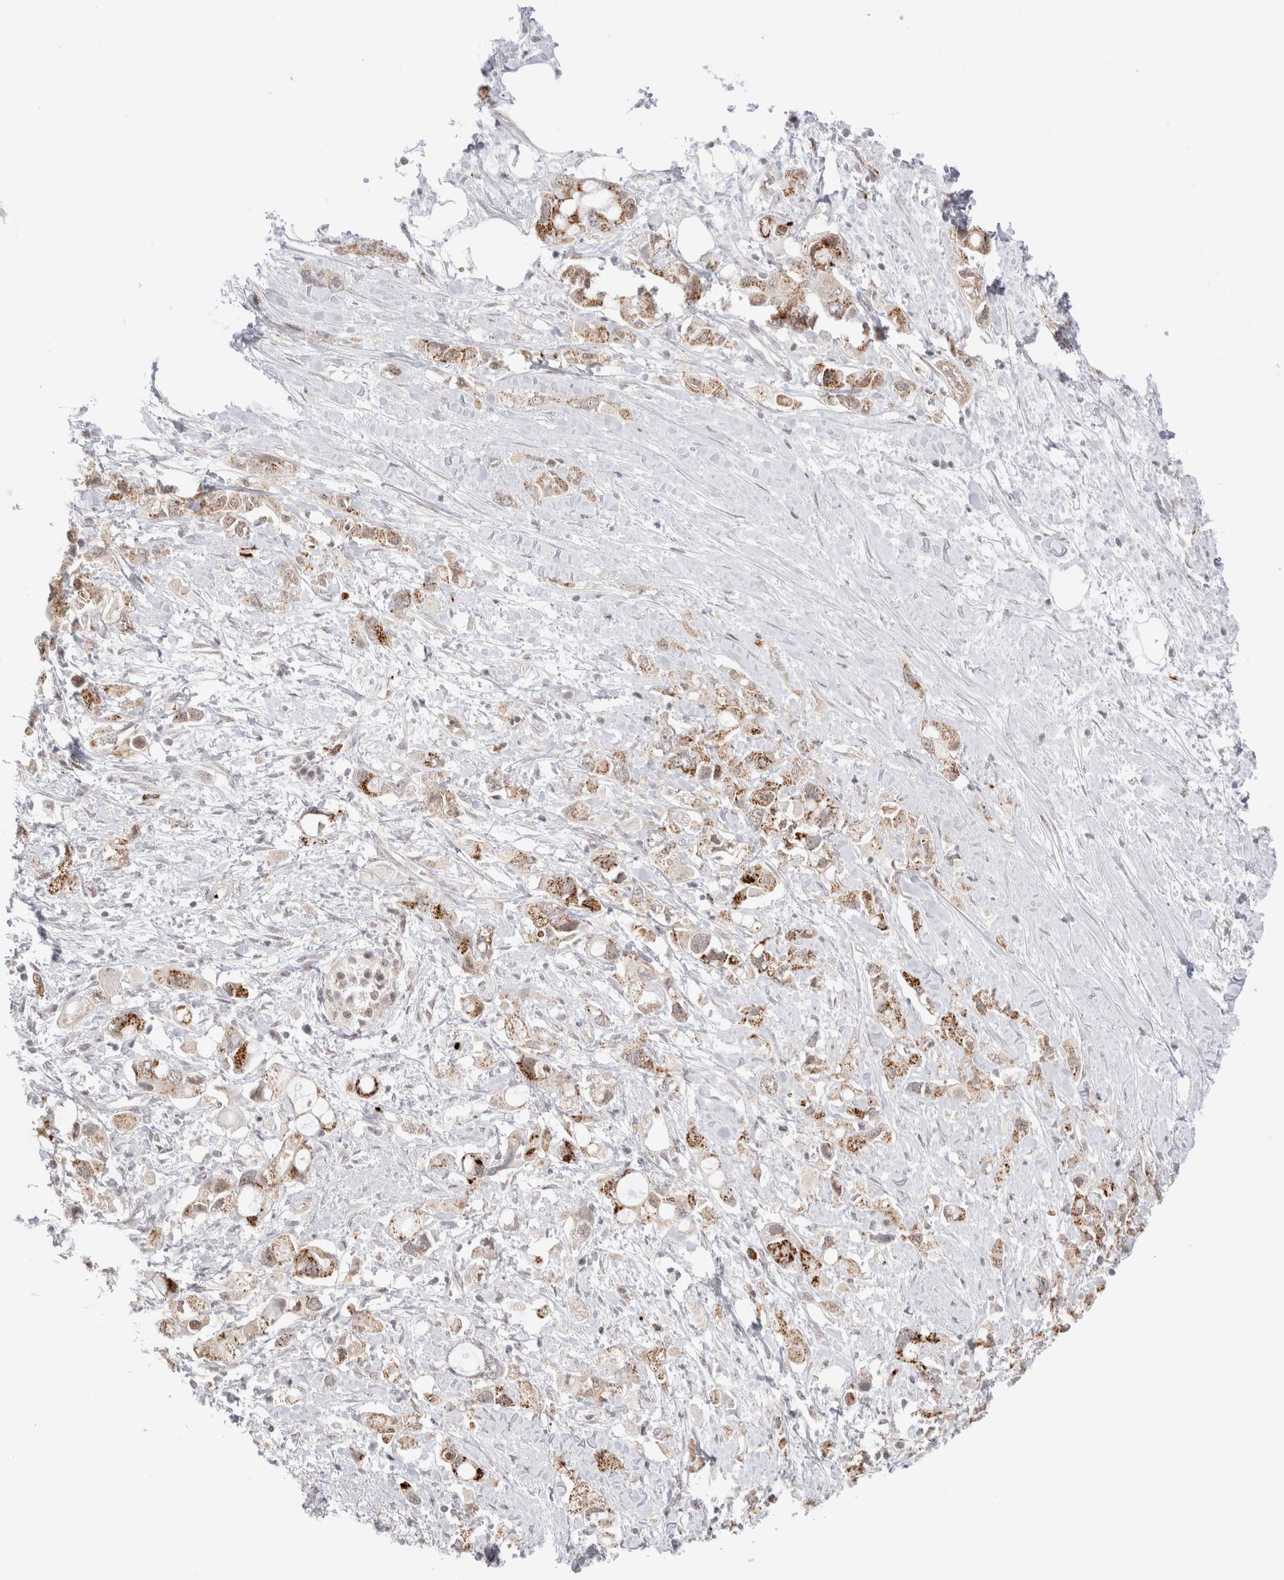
{"staining": {"intensity": "weak", "quantity": ">75%", "location": "cytoplasmic/membranous"}, "tissue": "pancreatic cancer", "cell_type": "Tumor cells", "image_type": "cancer", "snomed": [{"axis": "morphology", "description": "Adenocarcinoma, NOS"}, {"axis": "topography", "description": "Pancreas"}], "caption": "IHC image of adenocarcinoma (pancreatic) stained for a protein (brown), which demonstrates low levels of weak cytoplasmic/membranous positivity in approximately >75% of tumor cells.", "gene": "VPS28", "patient": {"sex": "female", "age": 56}}